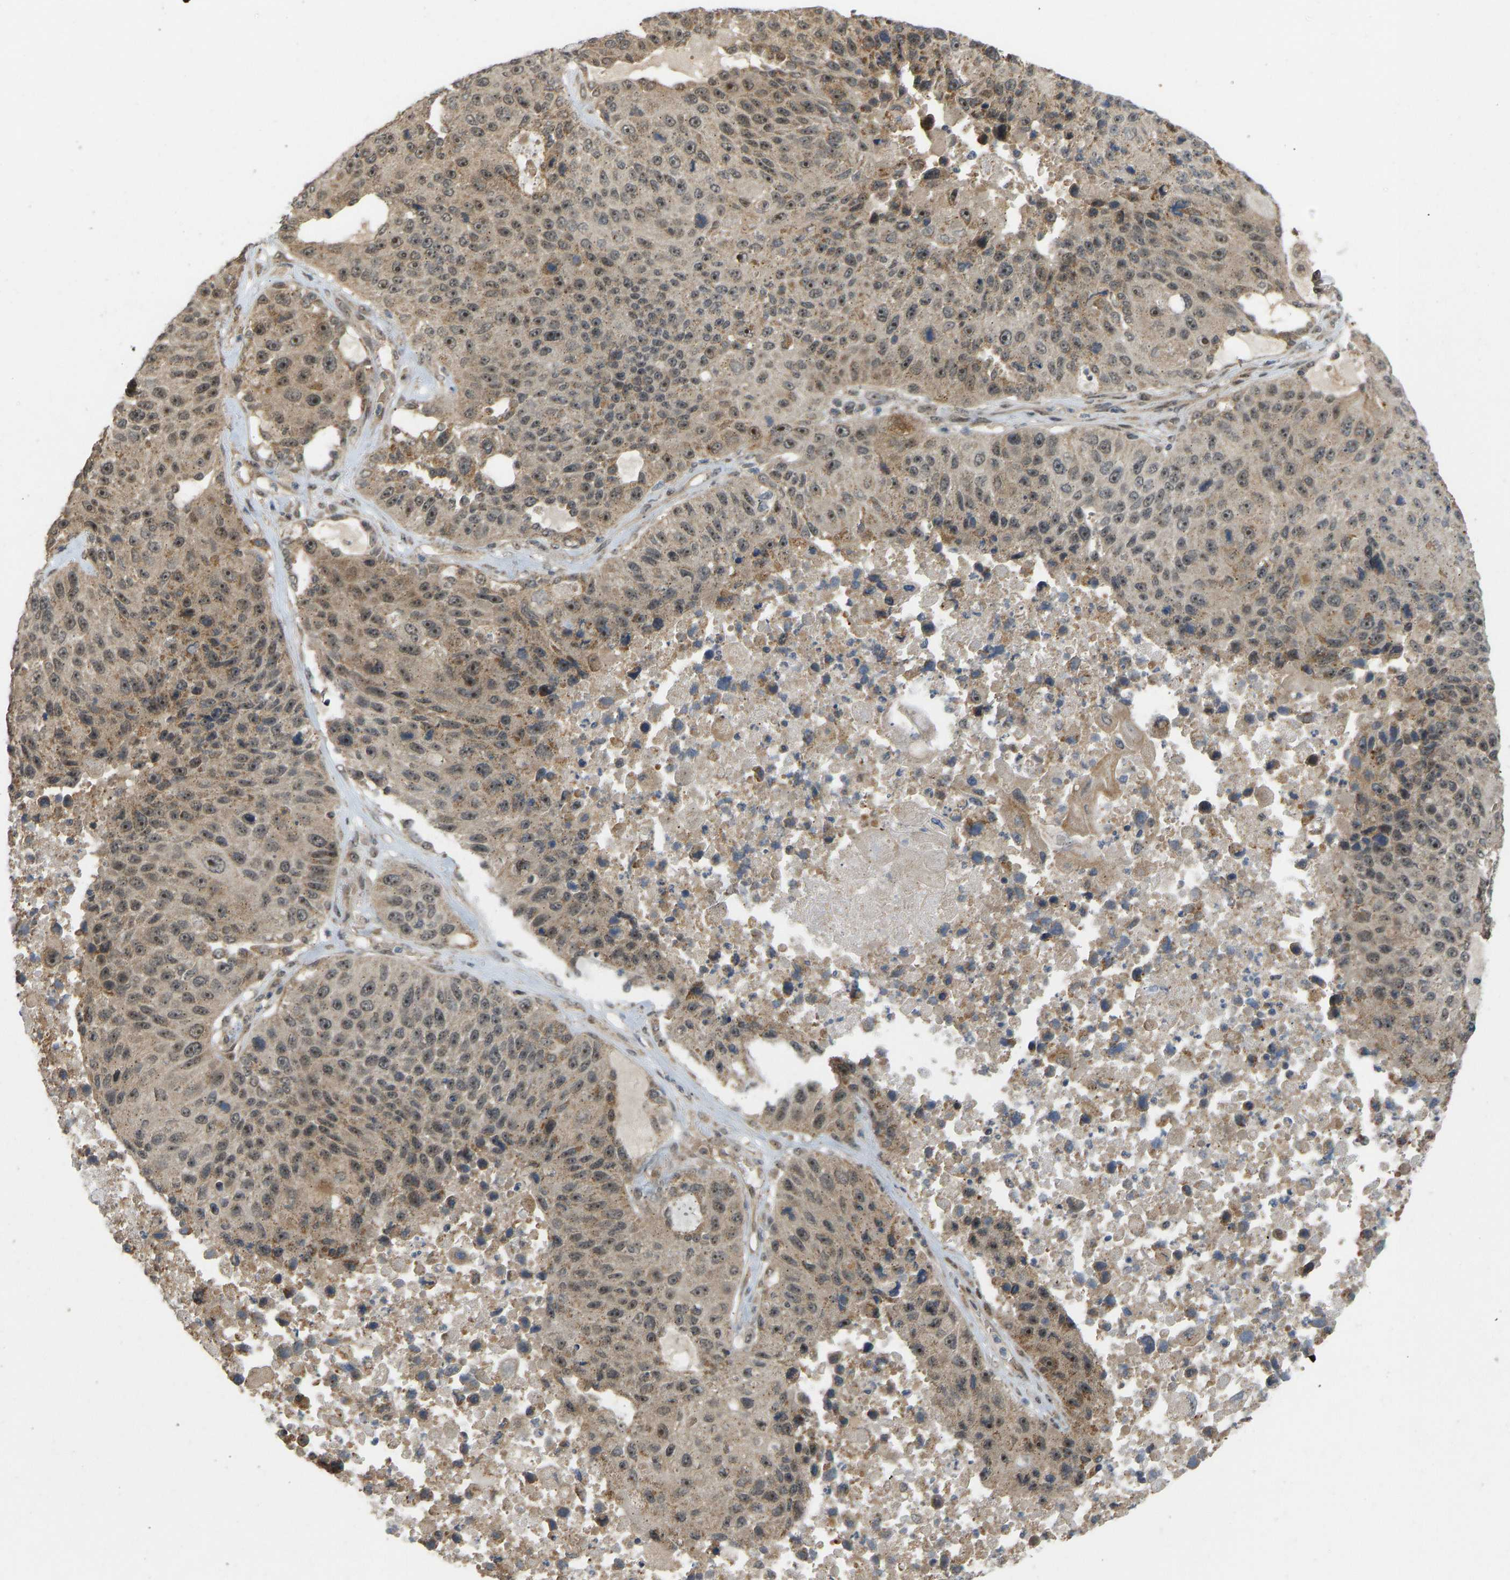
{"staining": {"intensity": "moderate", "quantity": ">75%", "location": "cytoplasmic/membranous,nuclear"}, "tissue": "lung cancer", "cell_type": "Tumor cells", "image_type": "cancer", "snomed": [{"axis": "morphology", "description": "Squamous cell carcinoma, NOS"}, {"axis": "topography", "description": "Lung"}], "caption": "DAB (3,3'-diaminobenzidine) immunohistochemical staining of lung cancer demonstrates moderate cytoplasmic/membranous and nuclear protein staining in approximately >75% of tumor cells. (brown staining indicates protein expression, while blue staining denotes nuclei).", "gene": "ACADS", "patient": {"sex": "male", "age": 61}}